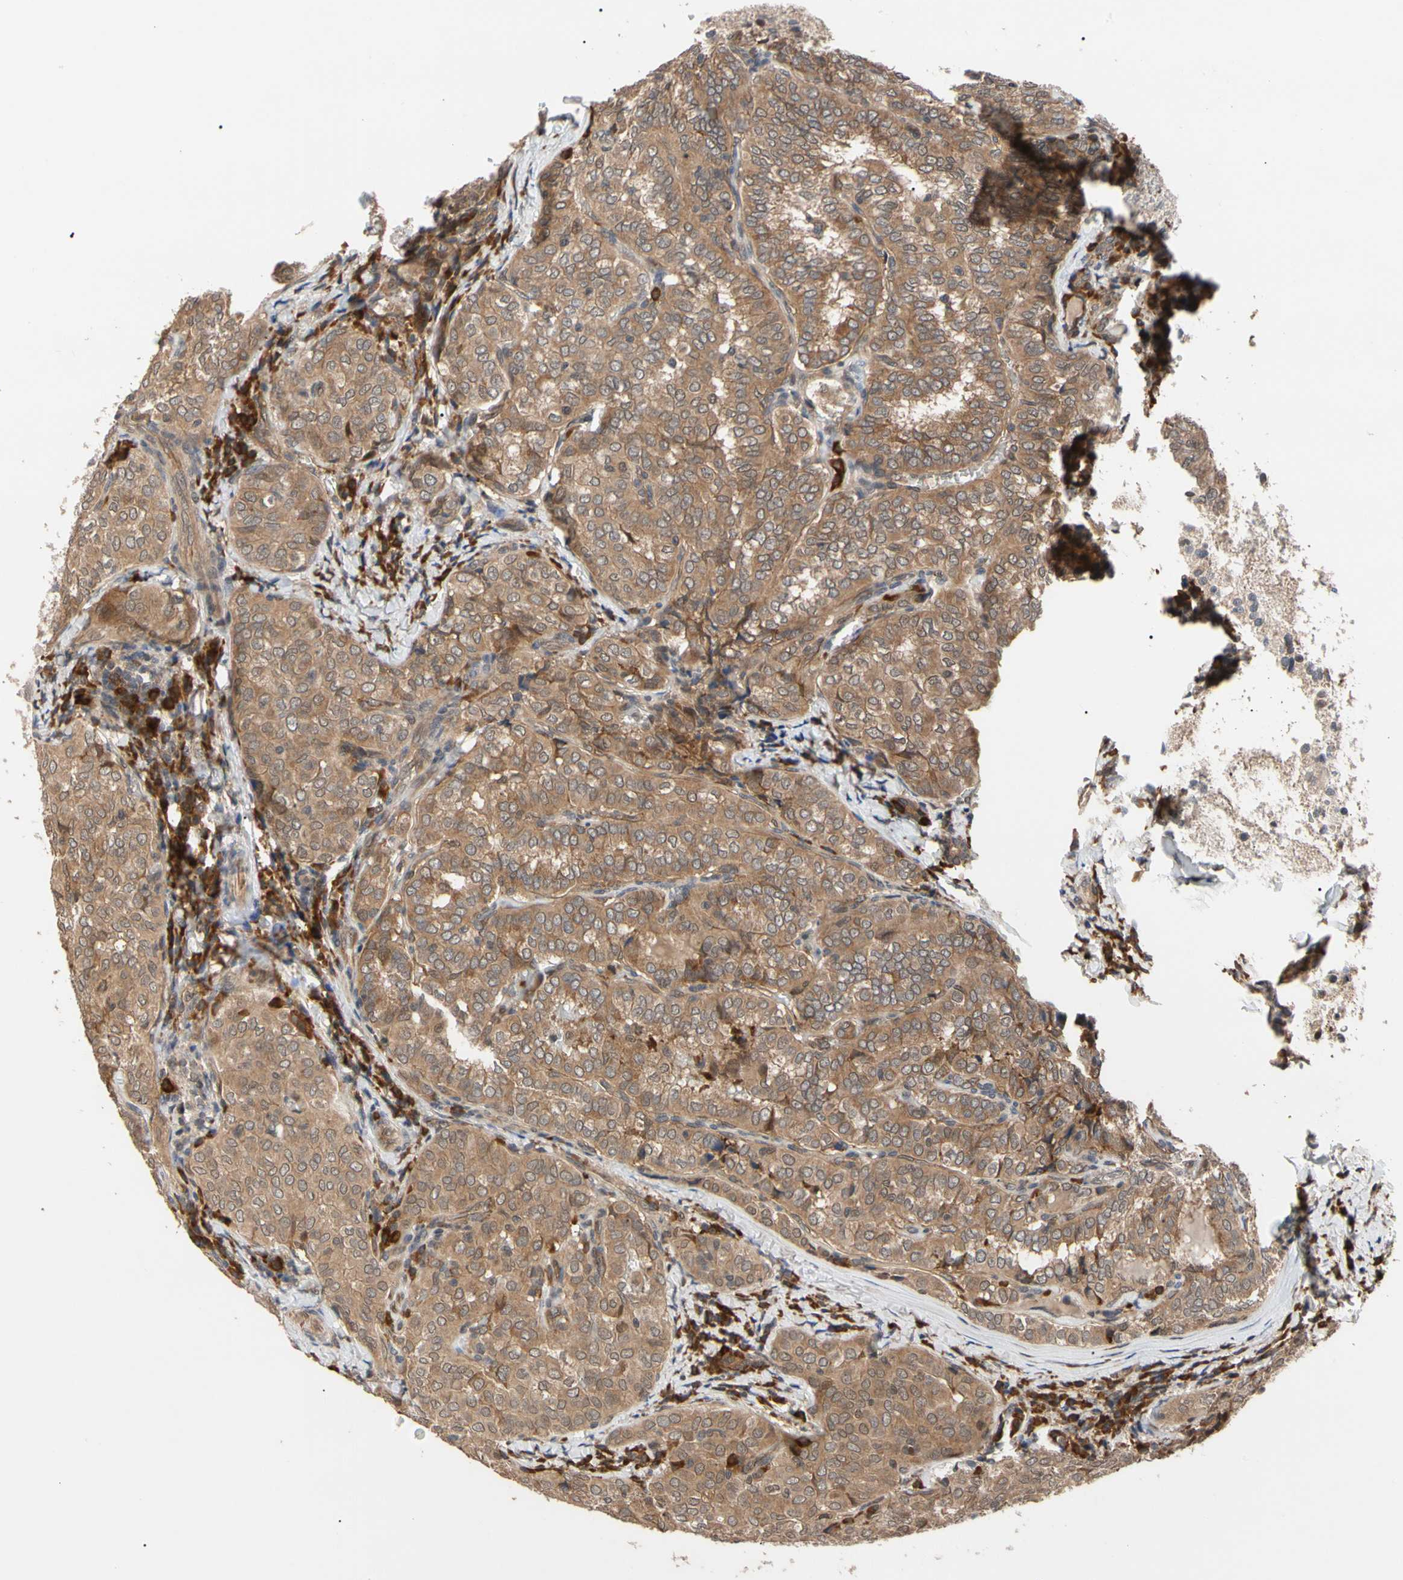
{"staining": {"intensity": "moderate", "quantity": ">75%", "location": "cytoplasmic/membranous"}, "tissue": "thyroid cancer", "cell_type": "Tumor cells", "image_type": "cancer", "snomed": [{"axis": "morphology", "description": "Normal tissue, NOS"}, {"axis": "morphology", "description": "Papillary adenocarcinoma, NOS"}, {"axis": "topography", "description": "Thyroid gland"}], "caption": "Thyroid cancer (papillary adenocarcinoma) stained for a protein (brown) exhibits moderate cytoplasmic/membranous positive expression in about >75% of tumor cells.", "gene": "CYTIP", "patient": {"sex": "female", "age": 30}}